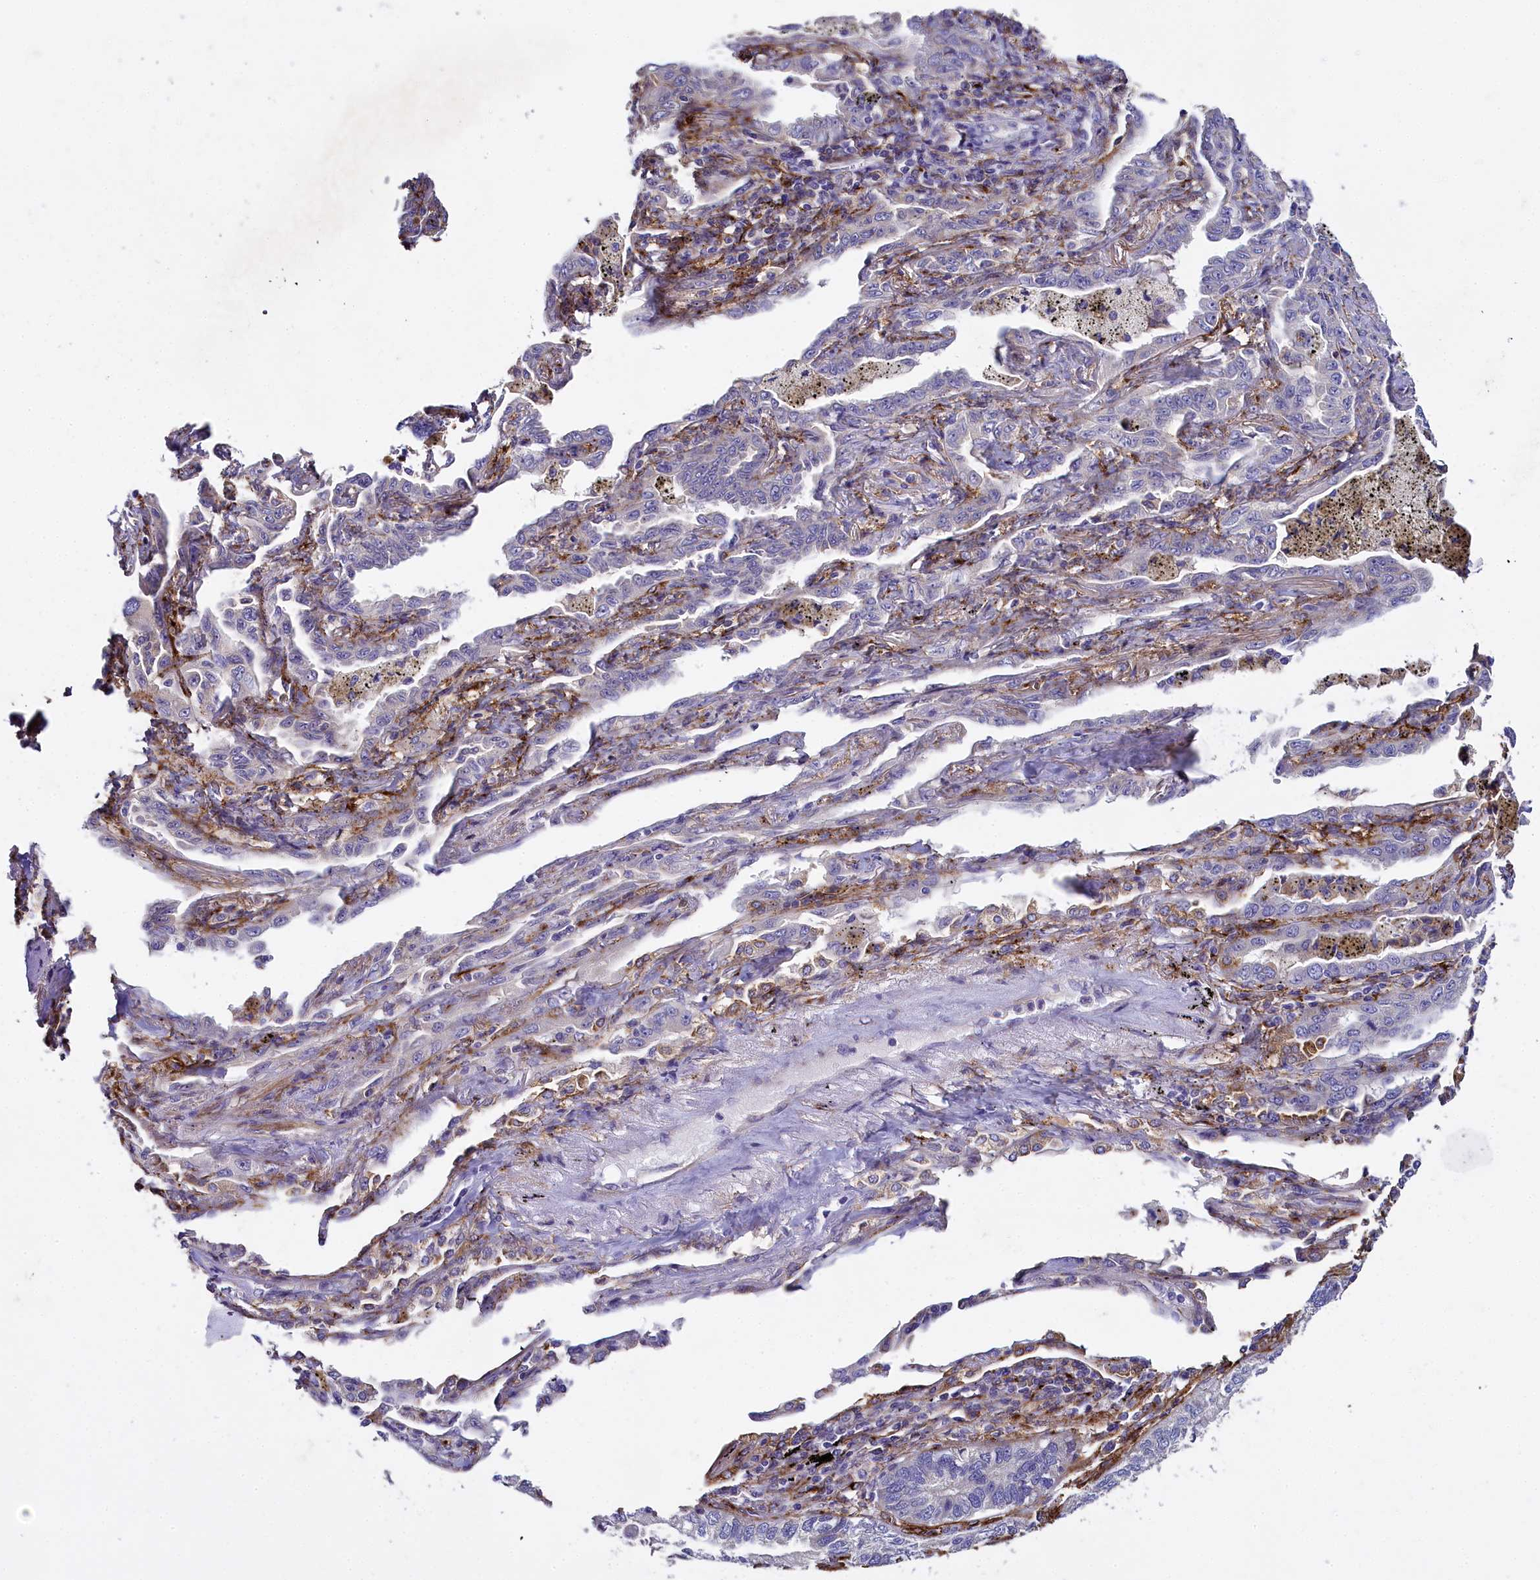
{"staining": {"intensity": "negative", "quantity": "none", "location": "none"}, "tissue": "lung cancer", "cell_type": "Tumor cells", "image_type": "cancer", "snomed": [{"axis": "morphology", "description": "Adenocarcinoma, NOS"}, {"axis": "topography", "description": "Lung"}], "caption": "Immunohistochemical staining of human adenocarcinoma (lung) displays no significant staining in tumor cells.", "gene": "MRC2", "patient": {"sex": "male", "age": 67}}